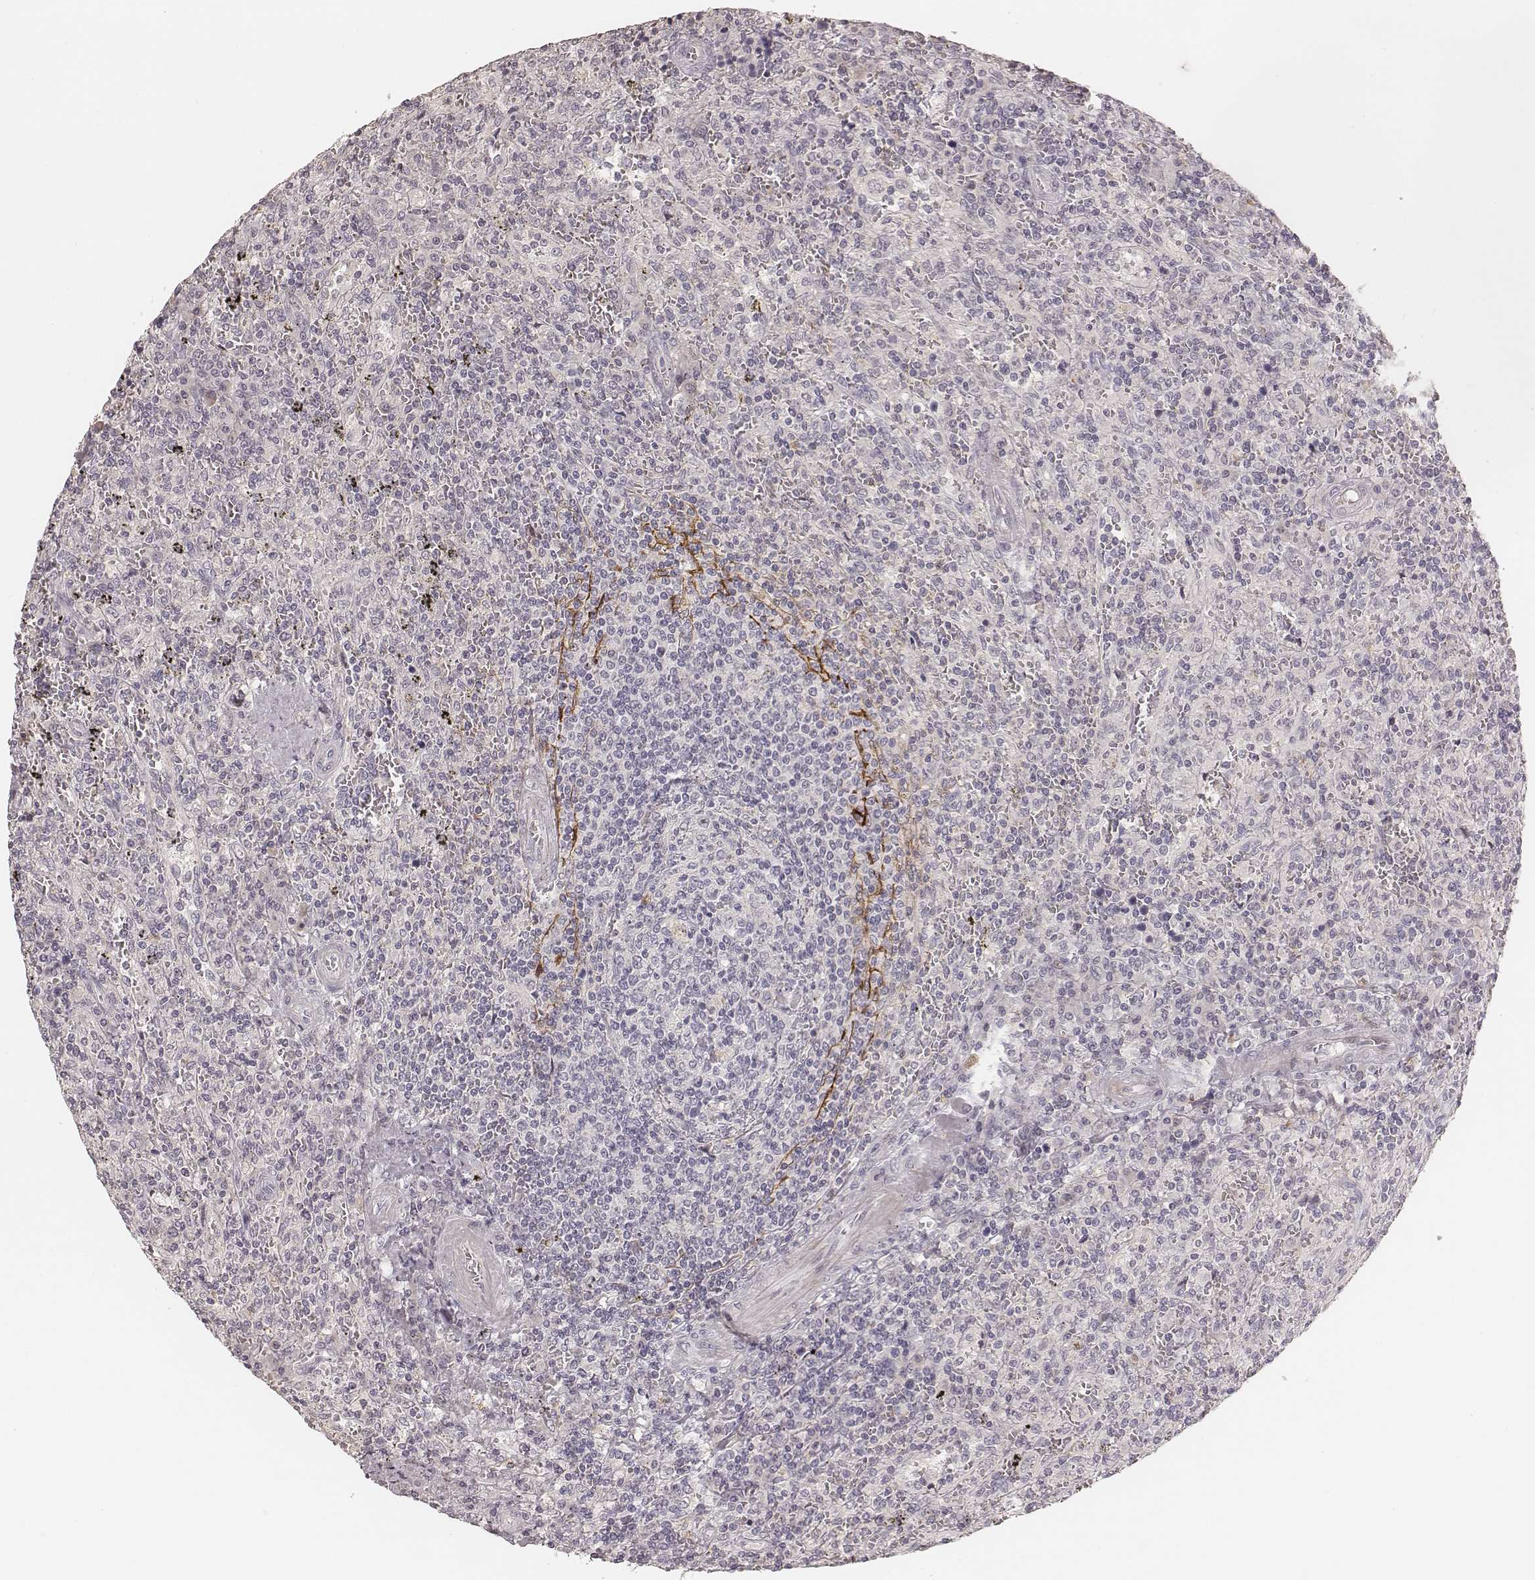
{"staining": {"intensity": "negative", "quantity": "none", "location": "none"}, "tissue": "lymphoma", "cell_type": "Tumor cells", "image_type": "cancer", "snomed": [{"axis": "morphology", "description": "Malignant lymphoma, non-Hodgkin's type, Low grade"}, {"axis": "topography", "description": "Spleen"}], "caption": "High magnification brightfield microscopy of lymphoma stained with DAB (3,3'-diaminobenzidine) (brown) and counterstained with hematoxylin (blue): tumor cells show no significant expression.", "gene": "MADCAM1", "patient": {"sex": "male", "age": 62}}